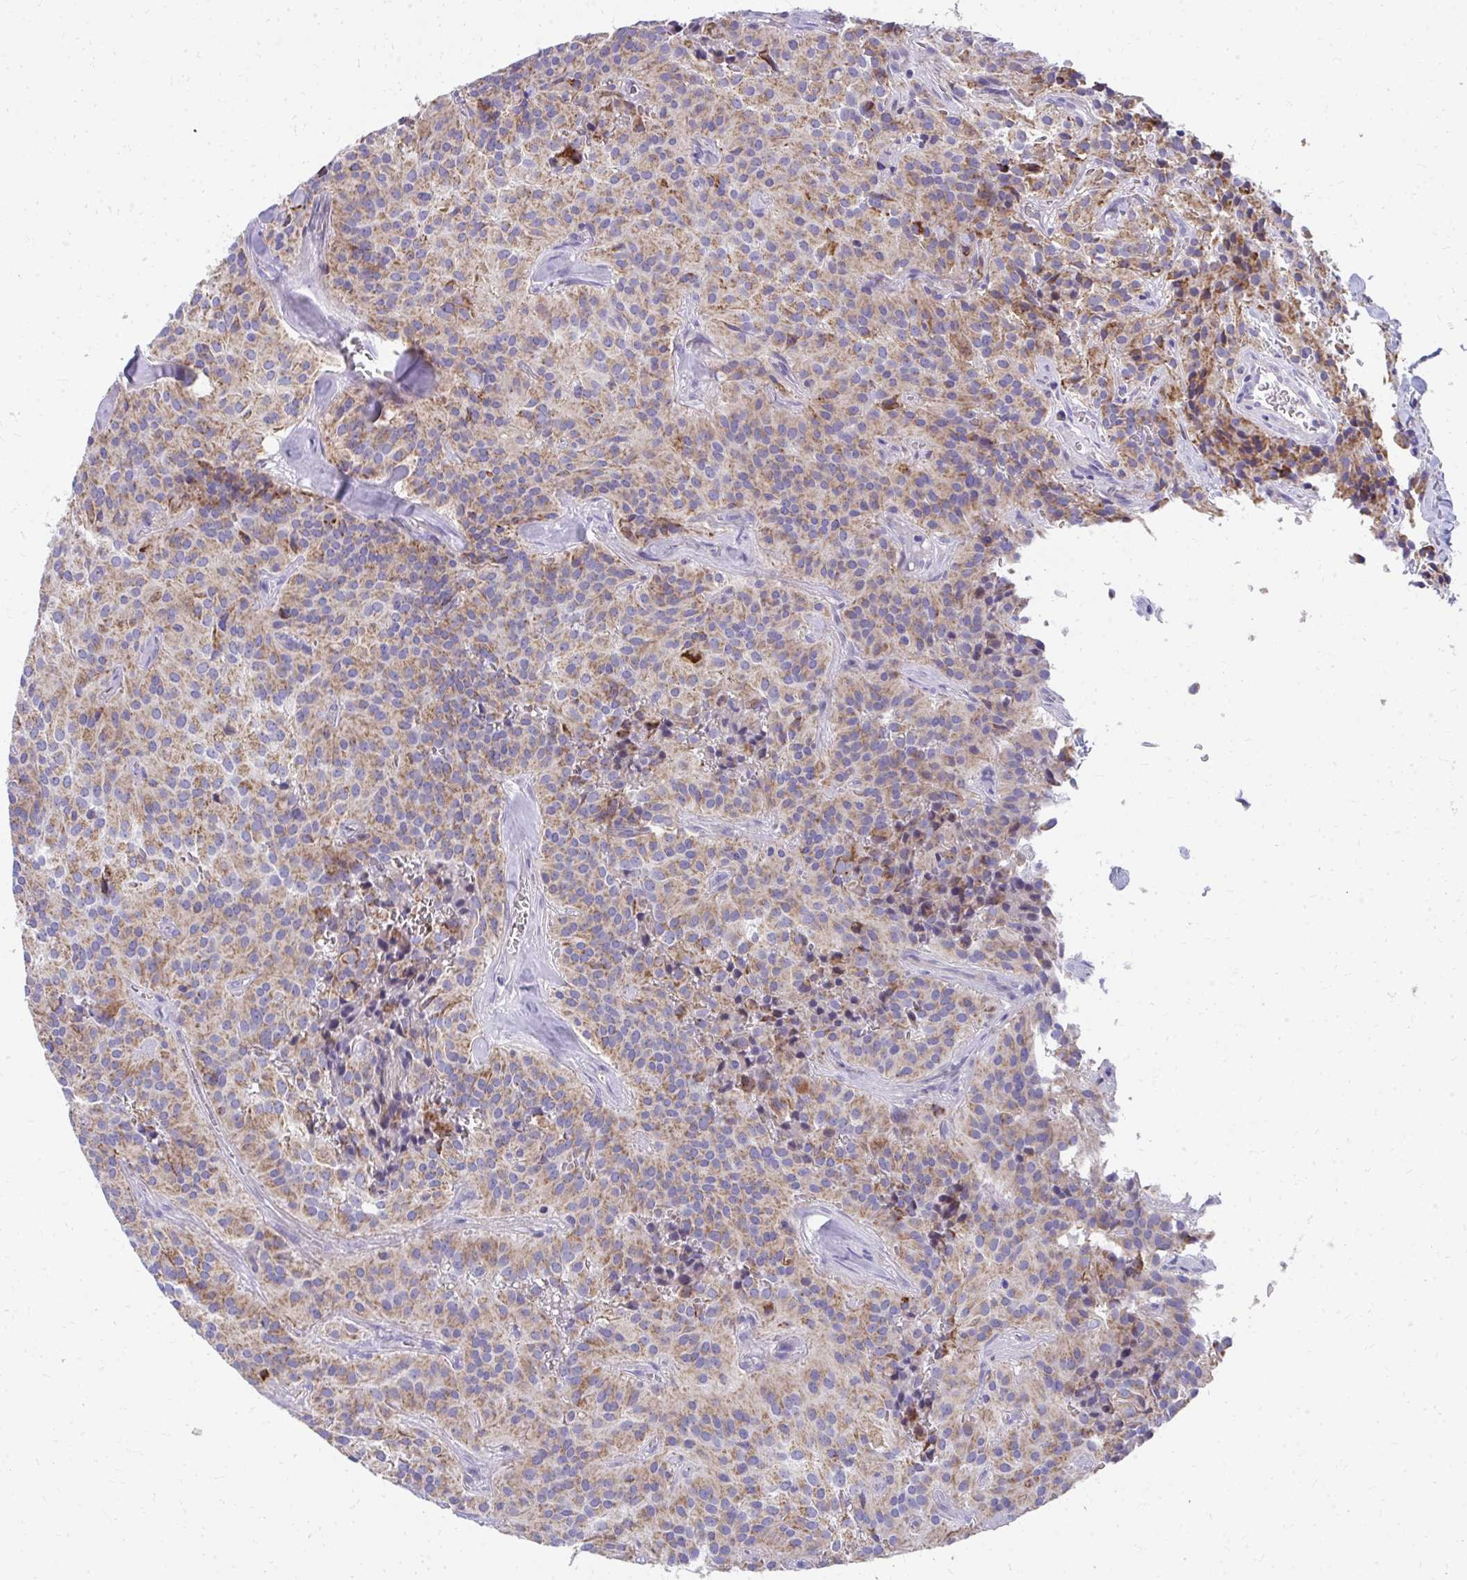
{"staining": {"intensity": "moderate", "quantity": ">75%", "location": "cytoplasmic/membranous"}, "tissue": "glioma", "cell_type": "Tumor cells", "image_type": "cancer", "snomed": [{"axis": "morphology", "description": "Glioma, malignant, Low grade"}, {"axis": "topography", "description": "Brain"}], "caption": "Immunohistochemistry (IHC) micrograph of malignant glioma (low-grade) stained for a protein (brown), which demonstrates medium levels of moderate cytoplasmic/membranous expression in about >75% of tumor cells.", "gene": "IL37", "patient": {"sex": "male", "age": 42}}